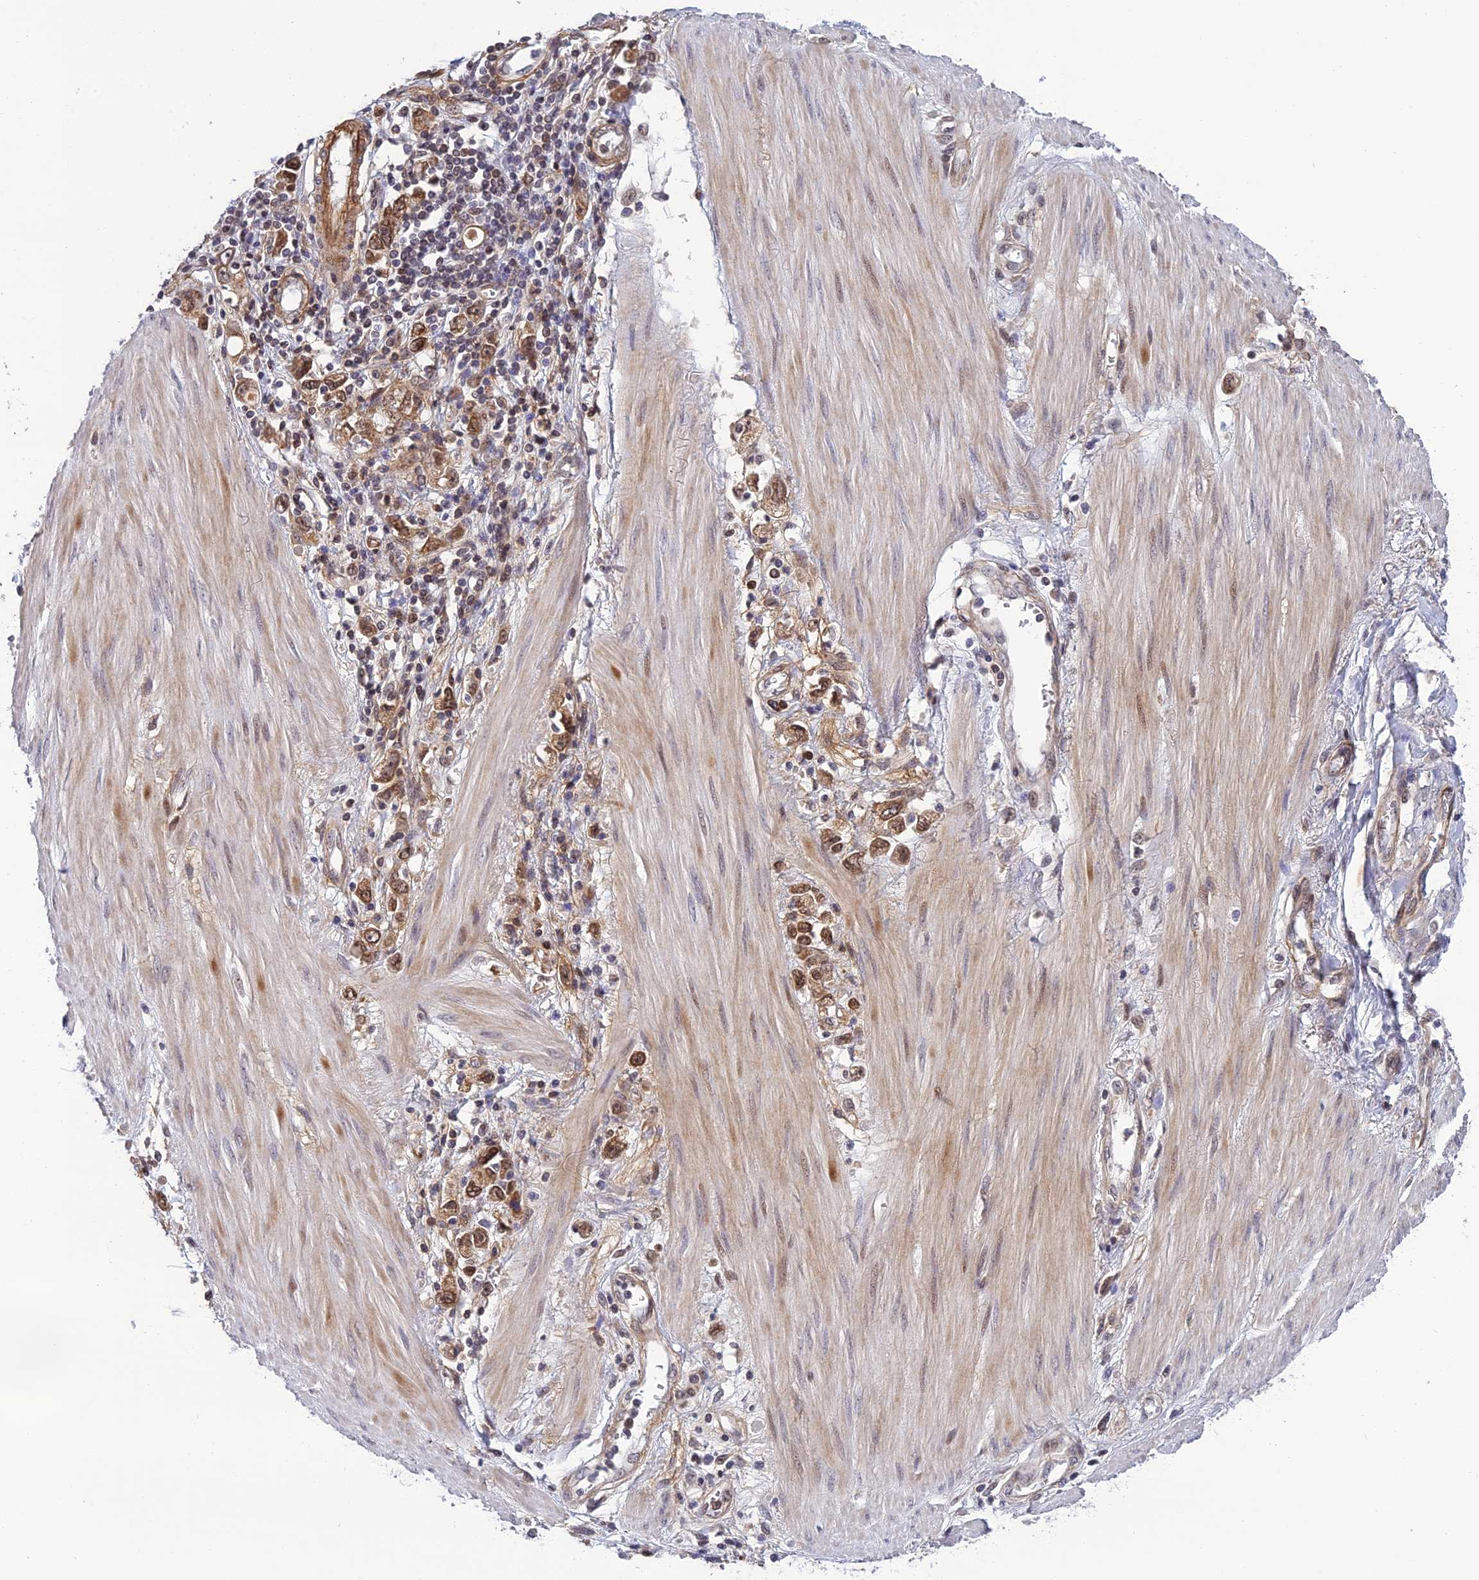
{"staining": {"intensity": "moderate", "quantity": ">75%", "location": "cytoplasmic/membranous,nuclear"}, "tissue": "stomach cancer", "cell_type": "Tumor cells", "image_type": "cancer", "snomed": [{"axis": "morphology", "description": "Adenocarcinoma, NOS"}, {"axis": "topography", "description": "Stomach"}], "caption": "This micrograph demonstrates immunohistochemistry staining of human stomach adenocarcinoma, with medium moderate cytoplasmic/membranous and nuclear staining in approximately >75% of tumor cells.", "gene": "REXO1", "patient": {"sex": "female", "age": 76}}